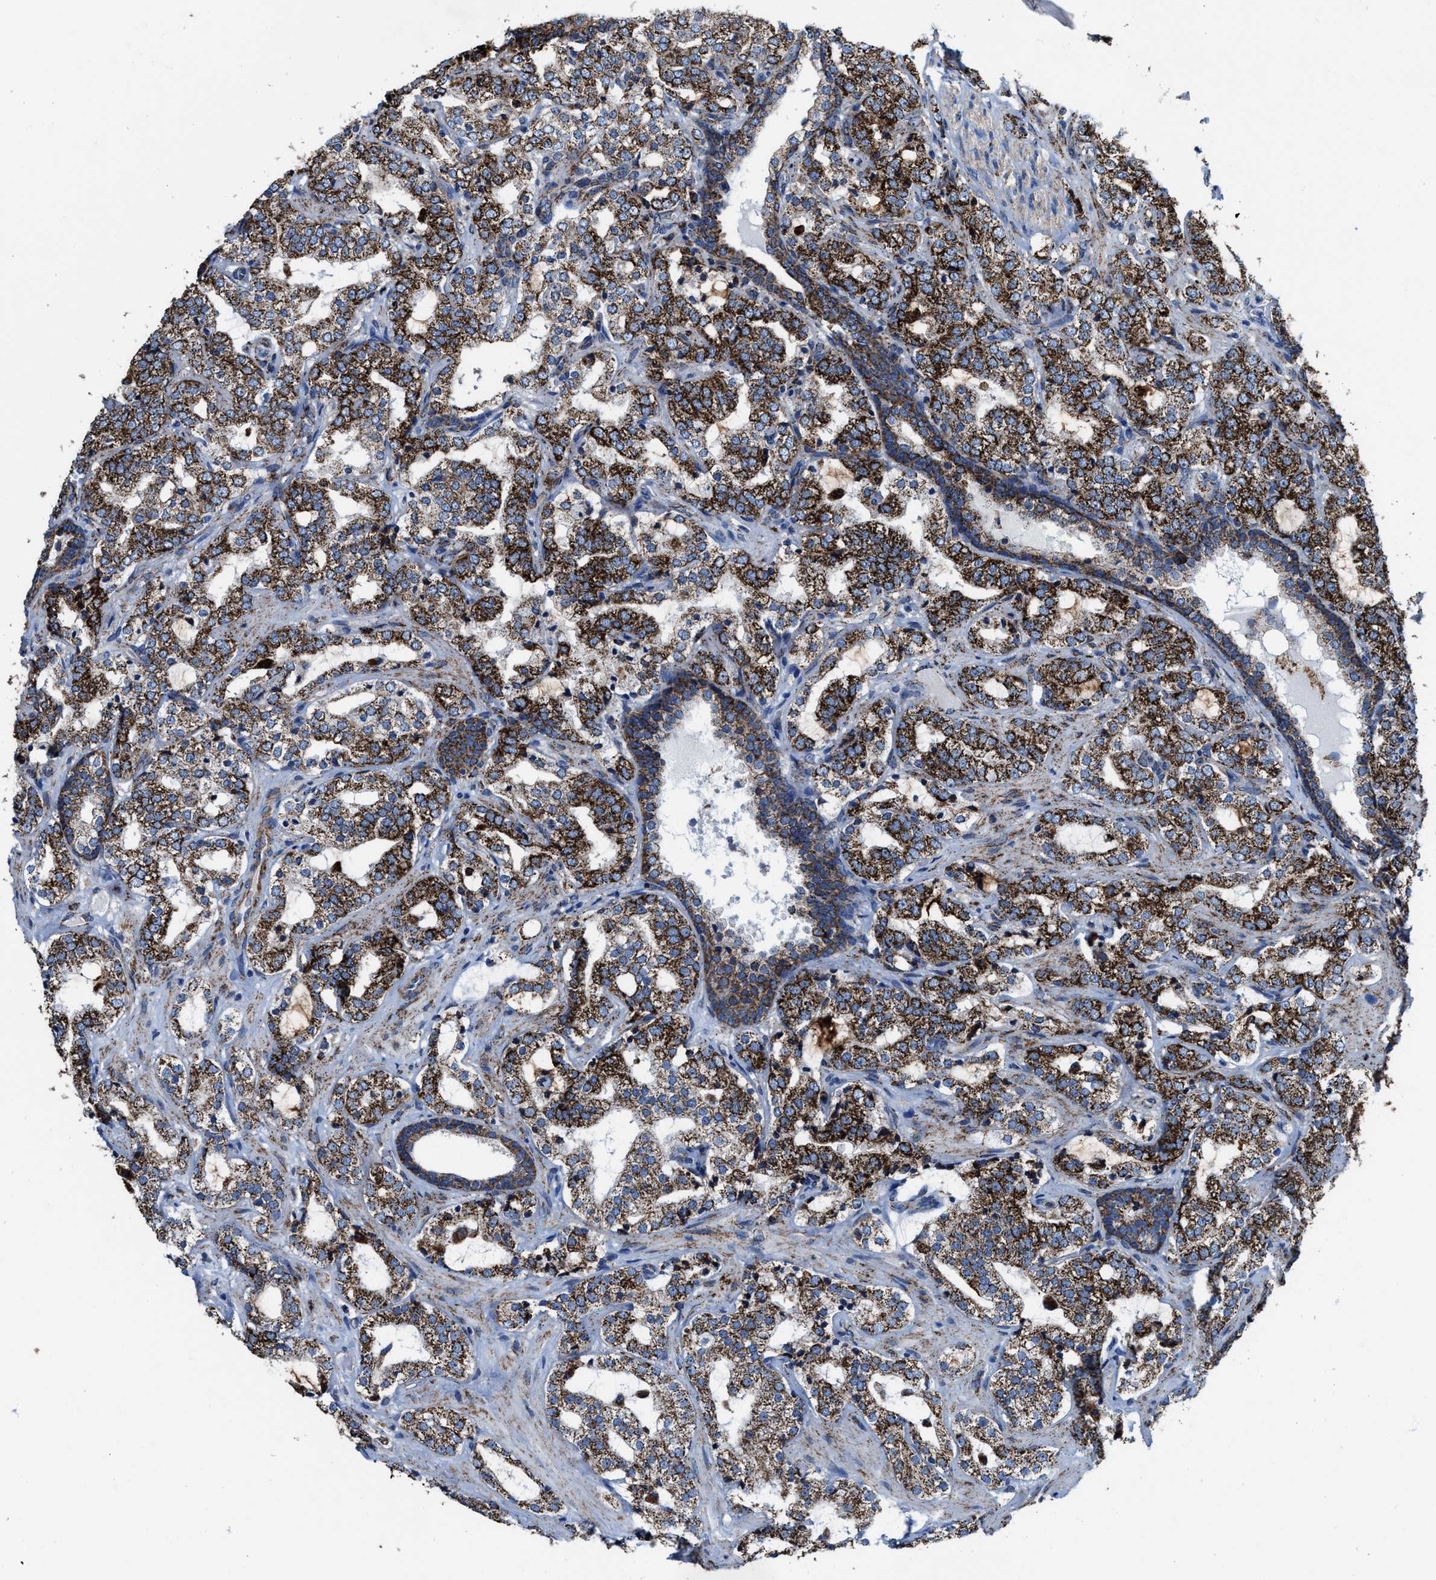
{"staining": {"intensity": "strong", "quantity": ">75%", "location": "cytoplasmic/membranous"}, "tissue": "prostate cancer", "cell_type": "Tumor cells", "image_type": "cancer", "snomed": [{"axis": "morphology", "description": "Adenocarcinoma, High grade"}, {"axis": "topography", "description": "Prostate"}], "caption": "A micrograph showing strong cytoplasmic/membranous positivity in approximately >75% of tumor cells in prostate cancer, as visualized by brown immunohistochemical staining.", "gene": "ALDH1B1", "patient": {"sex": "male", "age": 64}}